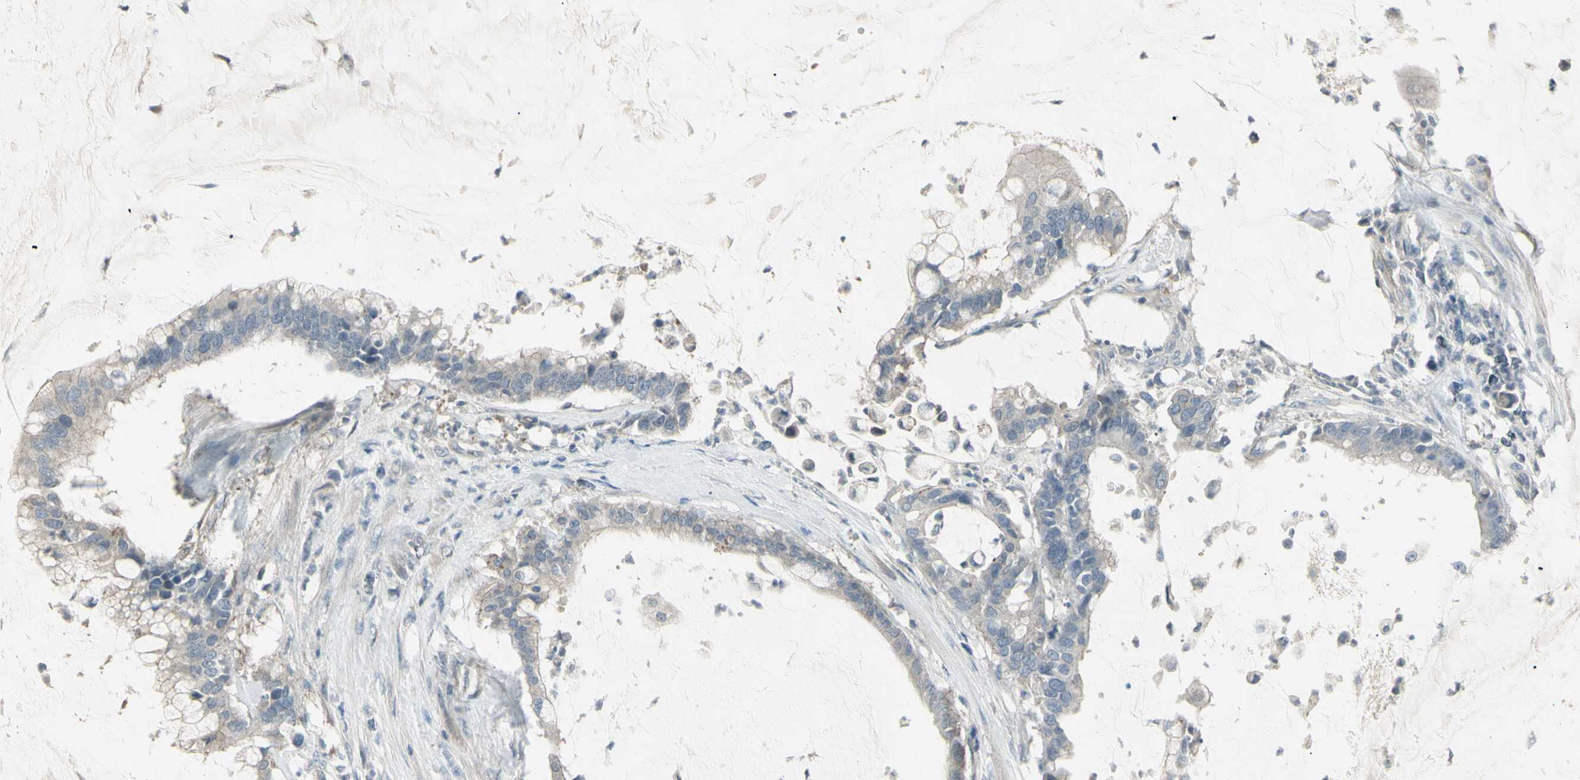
{"staining": {"intensity": "negative", "quantity": "none", "location": "none"}, "tissue": "pancreatic cancer", "cell_type": "Tumor cells", "image_type": "cancer", "snomed": [{"axis": "morphology", "description": "Adenocarcinoma, NOS"}, {"axis": "topography", "description": "Pancreas"}], "caption": "IHC of pancreatic adenocarcinoma shows no expression in tumor cells.", "gene": "SH3GL2", "patient": {"sex": "male", "age": 41}}